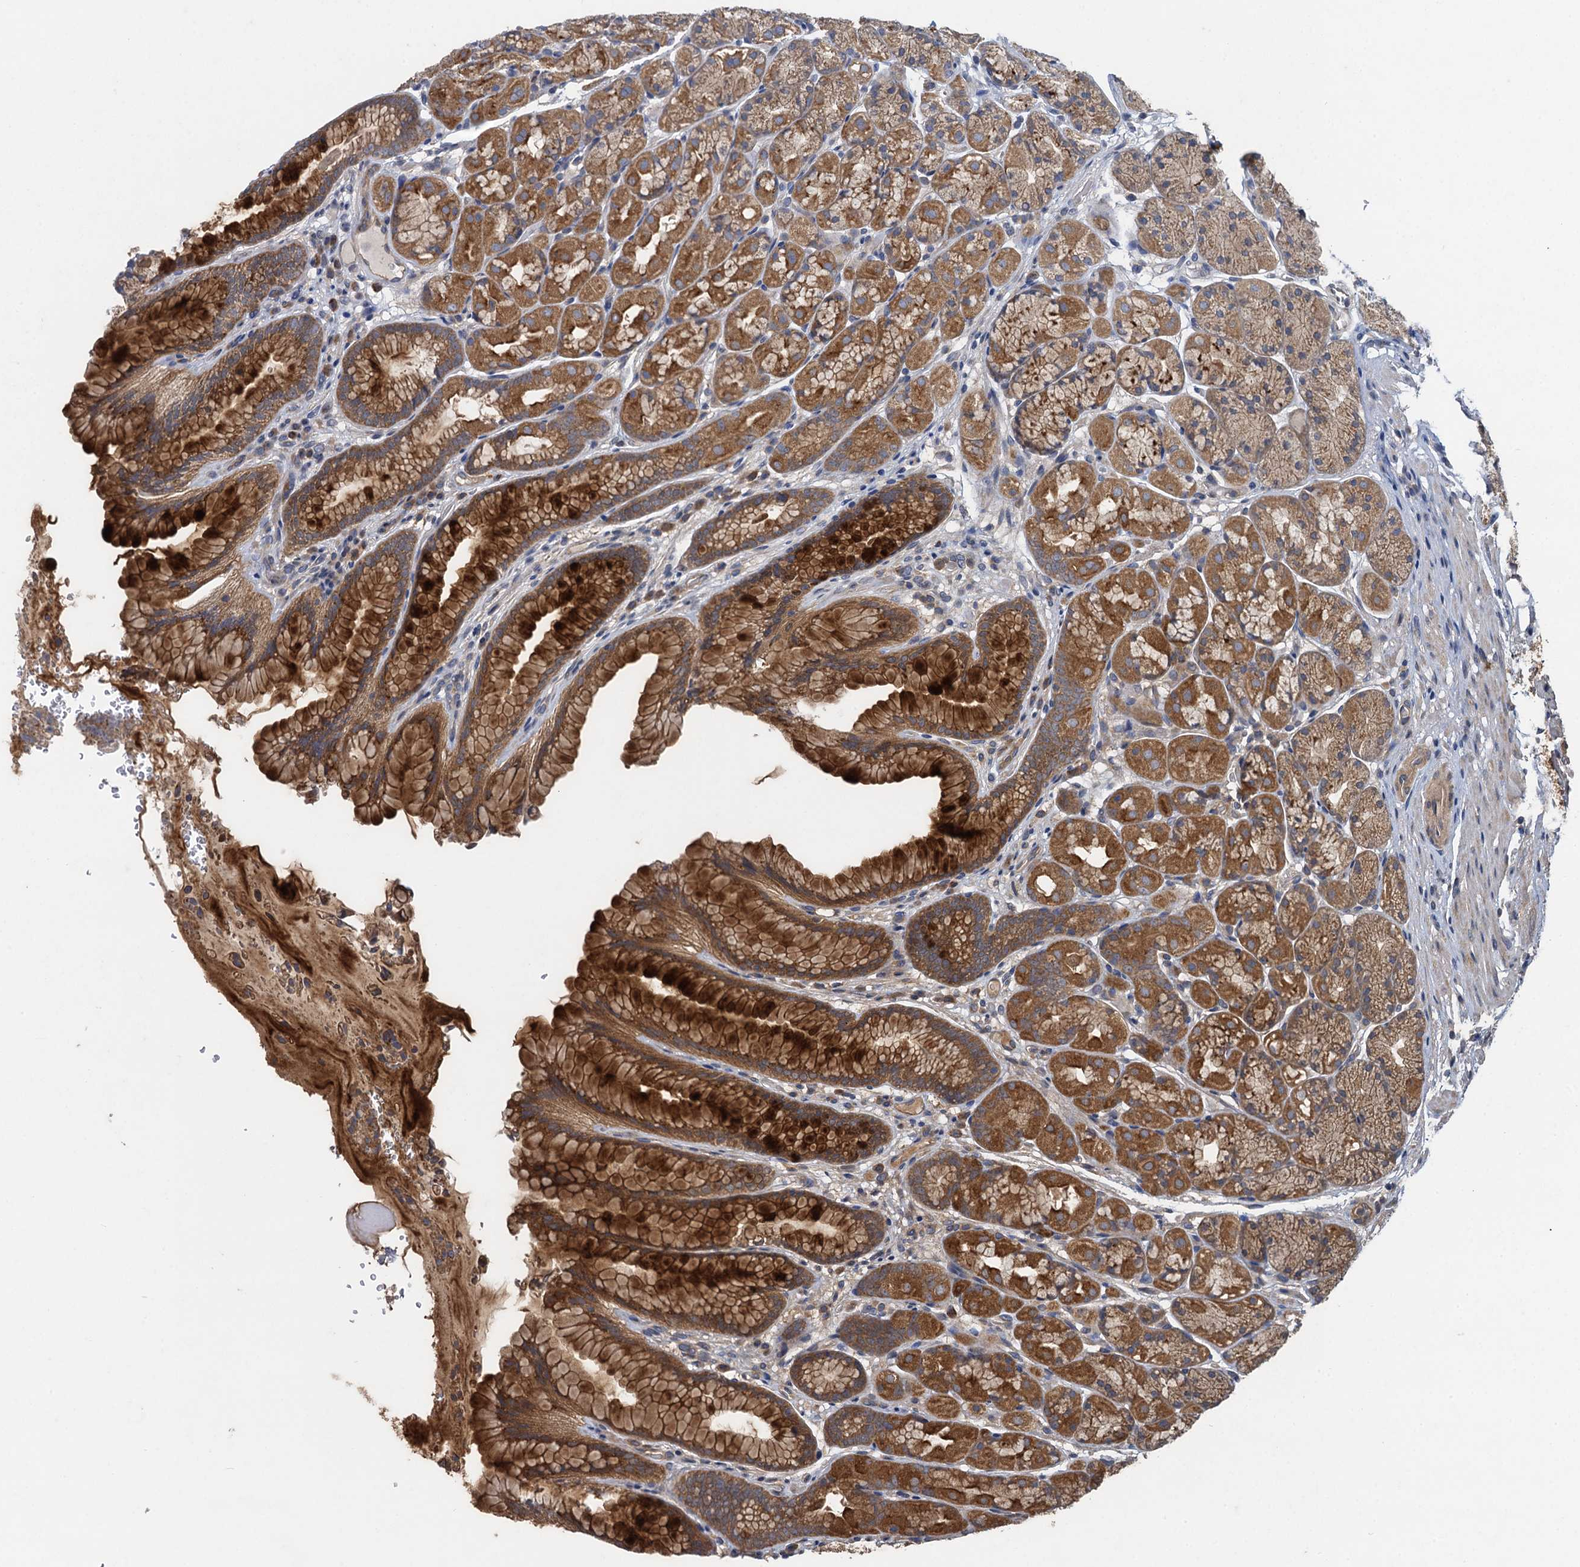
{"staining": {"intensity": "strong", "quantity": ">75%", "location": "cytoplasmic/membranous"}, "tissue": "stomach", "cell_type": "Glandular cells", "image_type": "normal", "snomed": [{"axis": "morphology", "description": "Normal tissue, NOS"}, {"axis": "topography", "description": "Stomach"}], "caption": "Immunohistochemistry (DAB) staining of normal human stomach exhibits strong cytoplasmic/membranous protein expression in about >75% of glandular cells.", "gene": "SNAP29", "patient": {"sex": "male", "age": 63}}